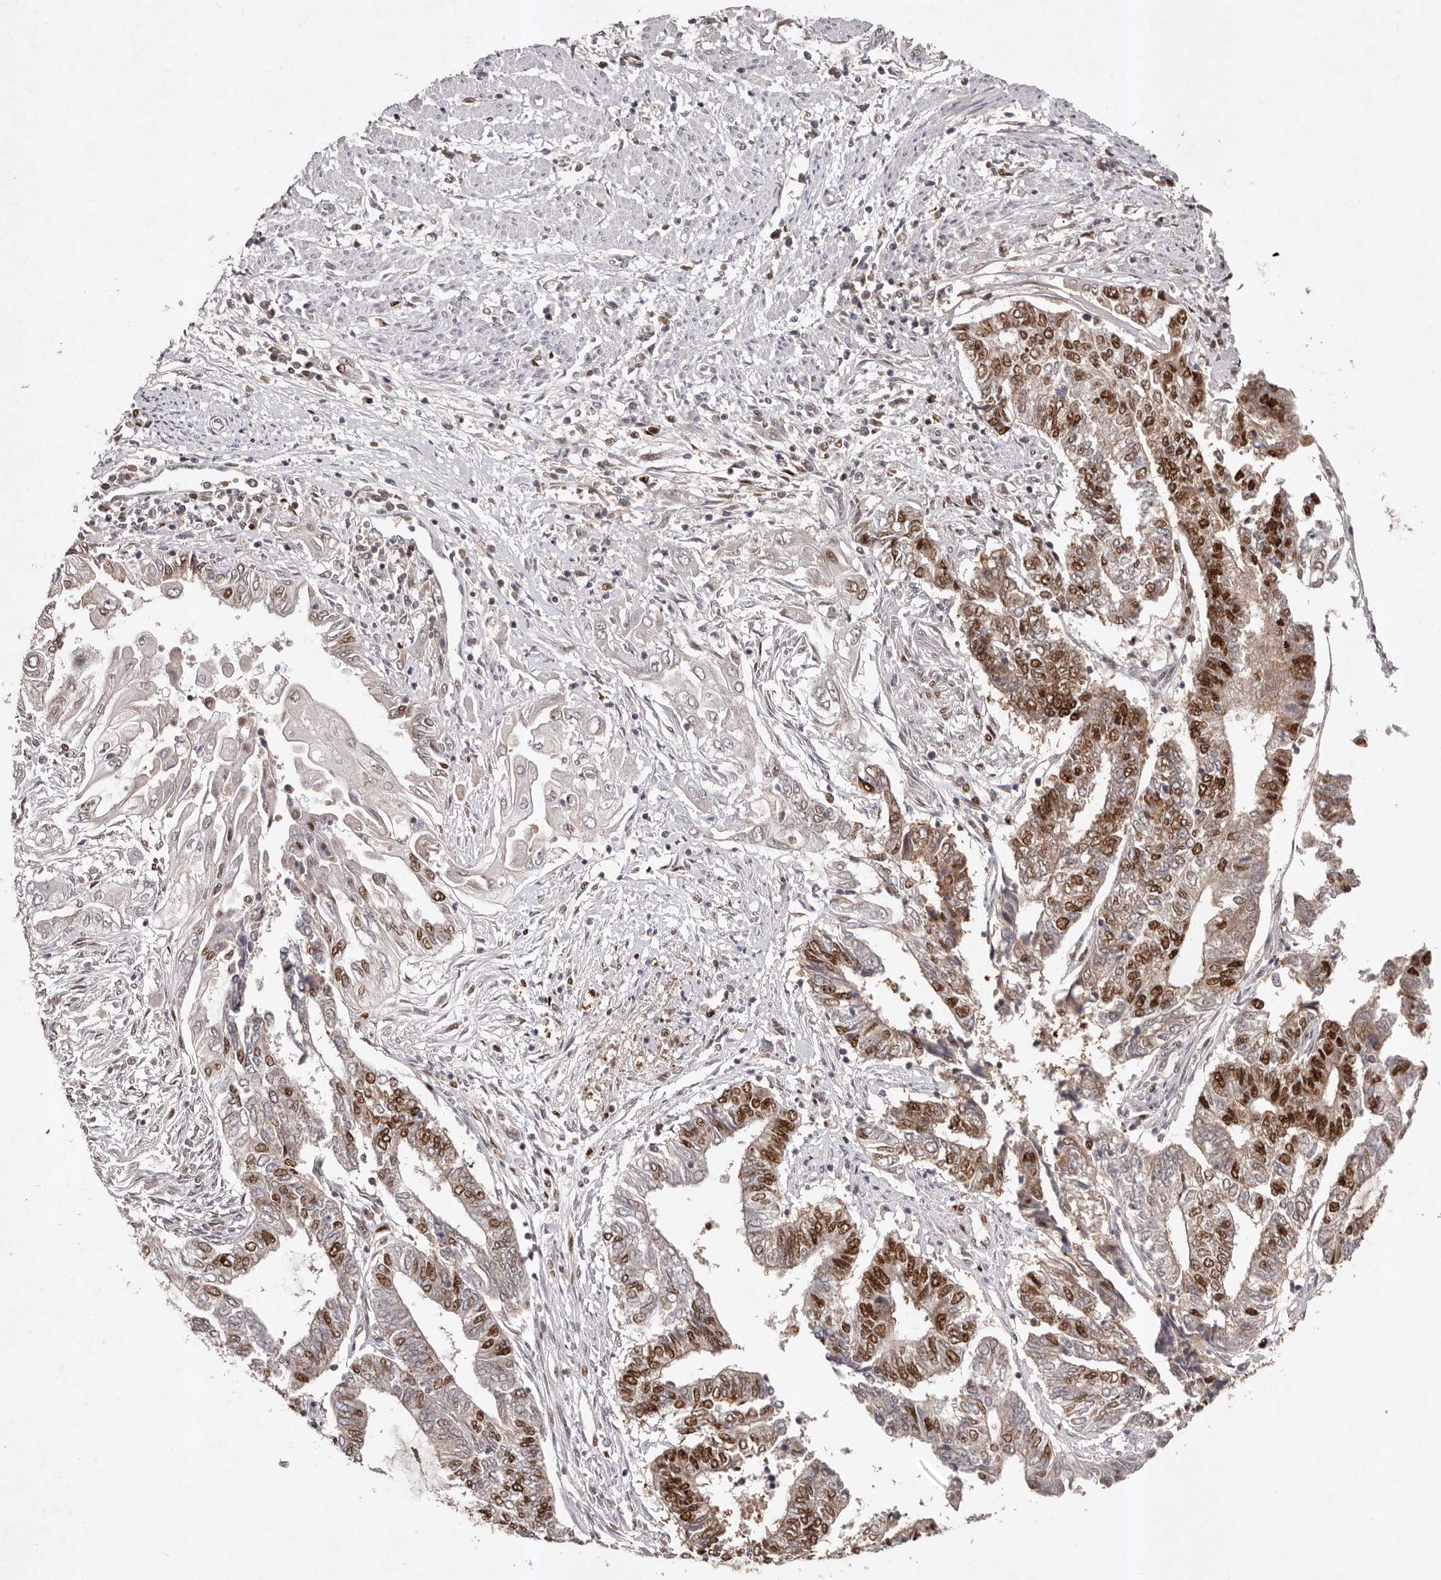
{"staining": {"intensity": "strong", "quantity": "25%-75%", "location": "nuclear"}, "tissue": "endometrial cancer", "cell_type": "Tumor cells", "image_type": "cancer", "snomed": [{"axis": "morphology", "description": "Adenocarcinoma, NOS"}, {"axis": "topography", "description": "Uterus"}, {"axis": "topography", "description": "Endometrium"}], "caption": "Tumor cells show high levels of strong nuclear positivity in approximately 25%-75% of cells in adenocarcinoma (endometrial).", "gene": "KLF7", "patient": {"sex": "female", "age": 70}}